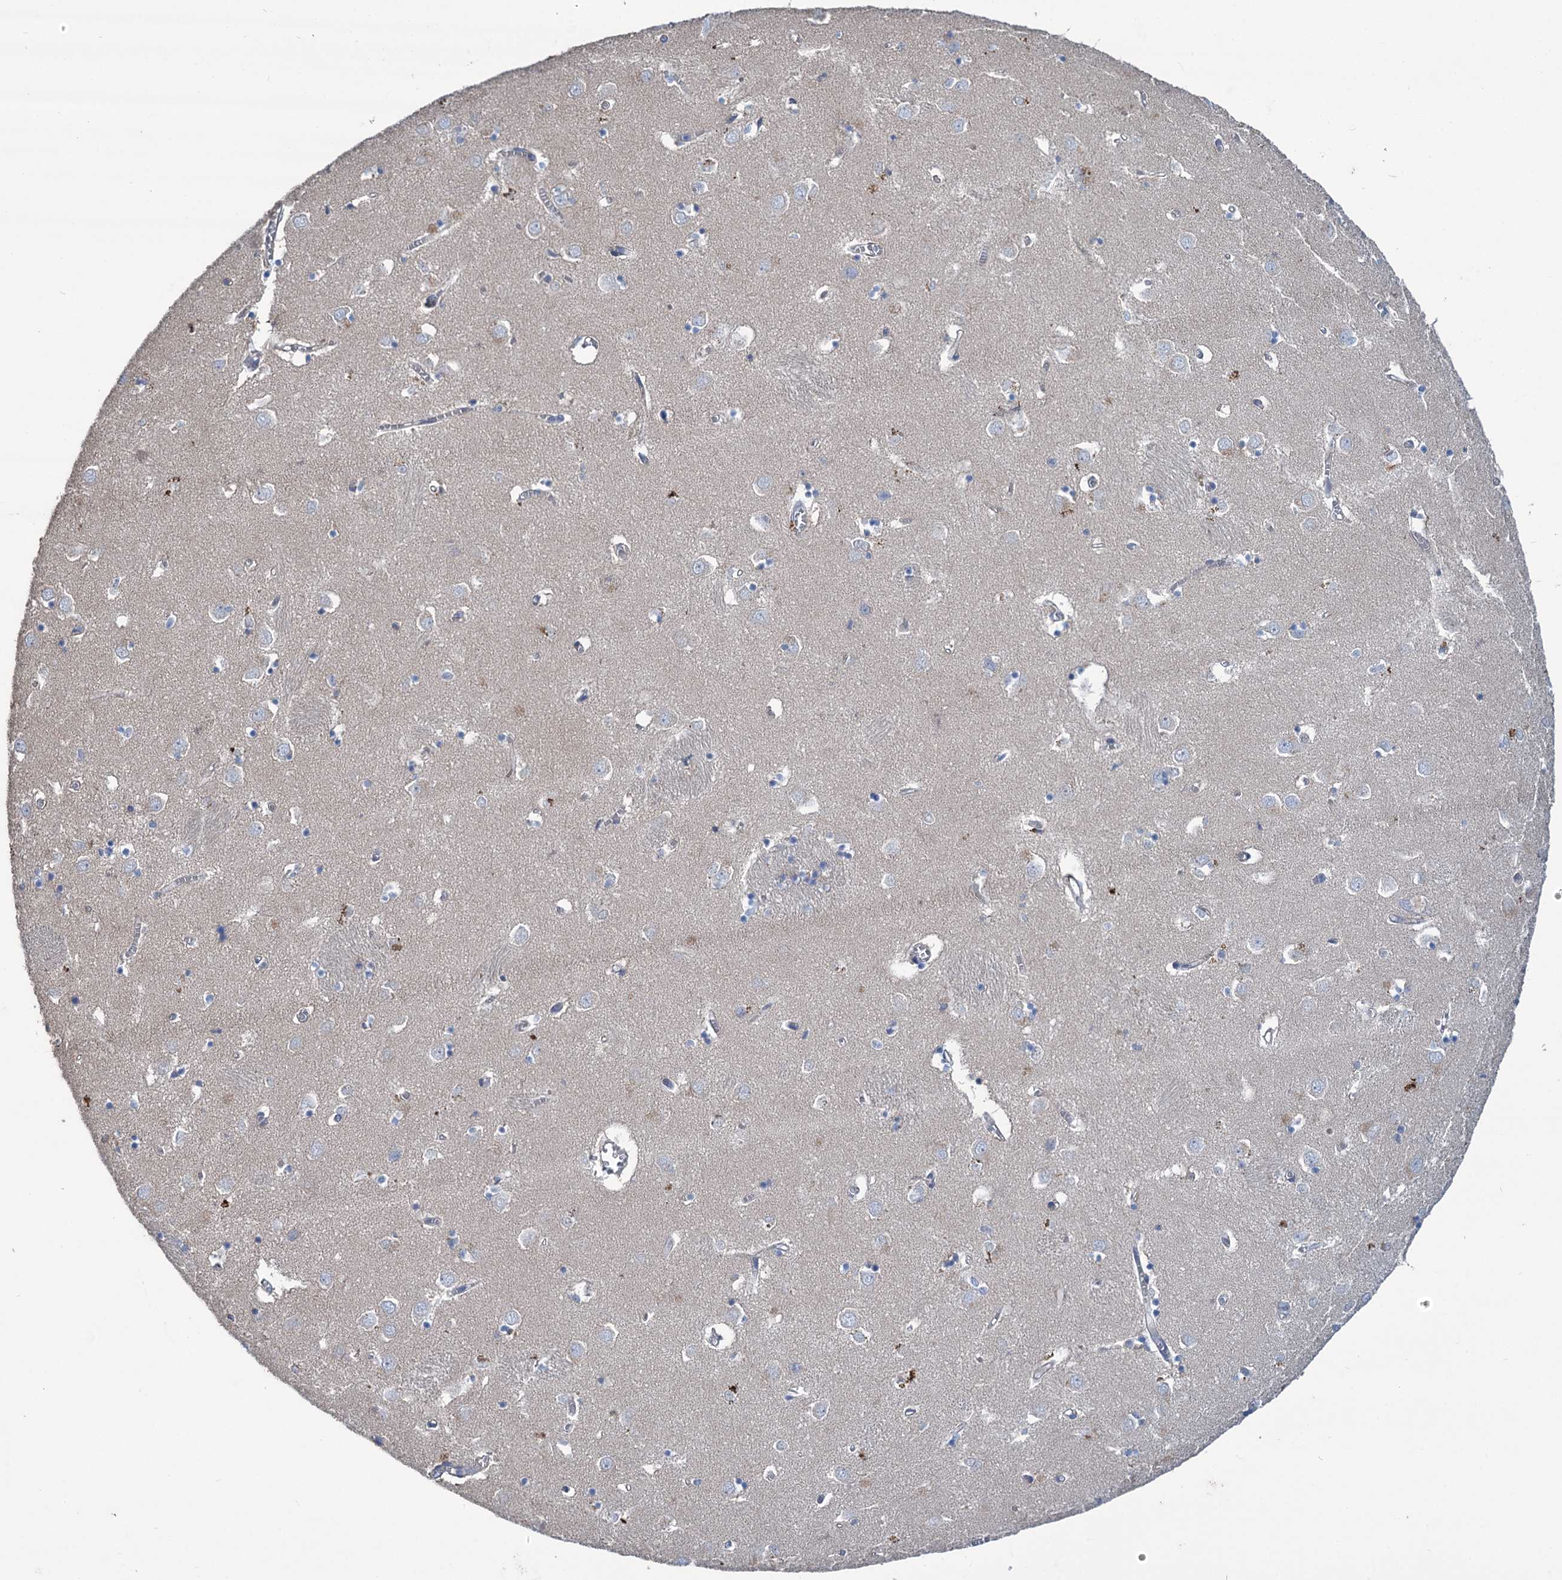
{"staining": {"intensity": "negative", "quantity": "none", "location": "none"}, "tissue": "caudate", "cell_type": "Glial cells", "image_type": "normal", "snomed": [{"axis": "morphology", "description": "Normal tissue, NOS"}, {"axis": "topography", "description": "Lateral ventricle wall"}], "caption": "Immunohistochemistry (IHC) histopathology image of unremarkable caudate: human caudate stained with DAB (3,3'-diaminobenzidine) shows no significant protein positivity in glial cells. The staining is performed using DAB (3,3'-diaminobenzidine) brown chromogen with nuclei counter-stained in using hematoxylin.", "gene": "URAD", "patient": {"sex": "male", "age": 70}}